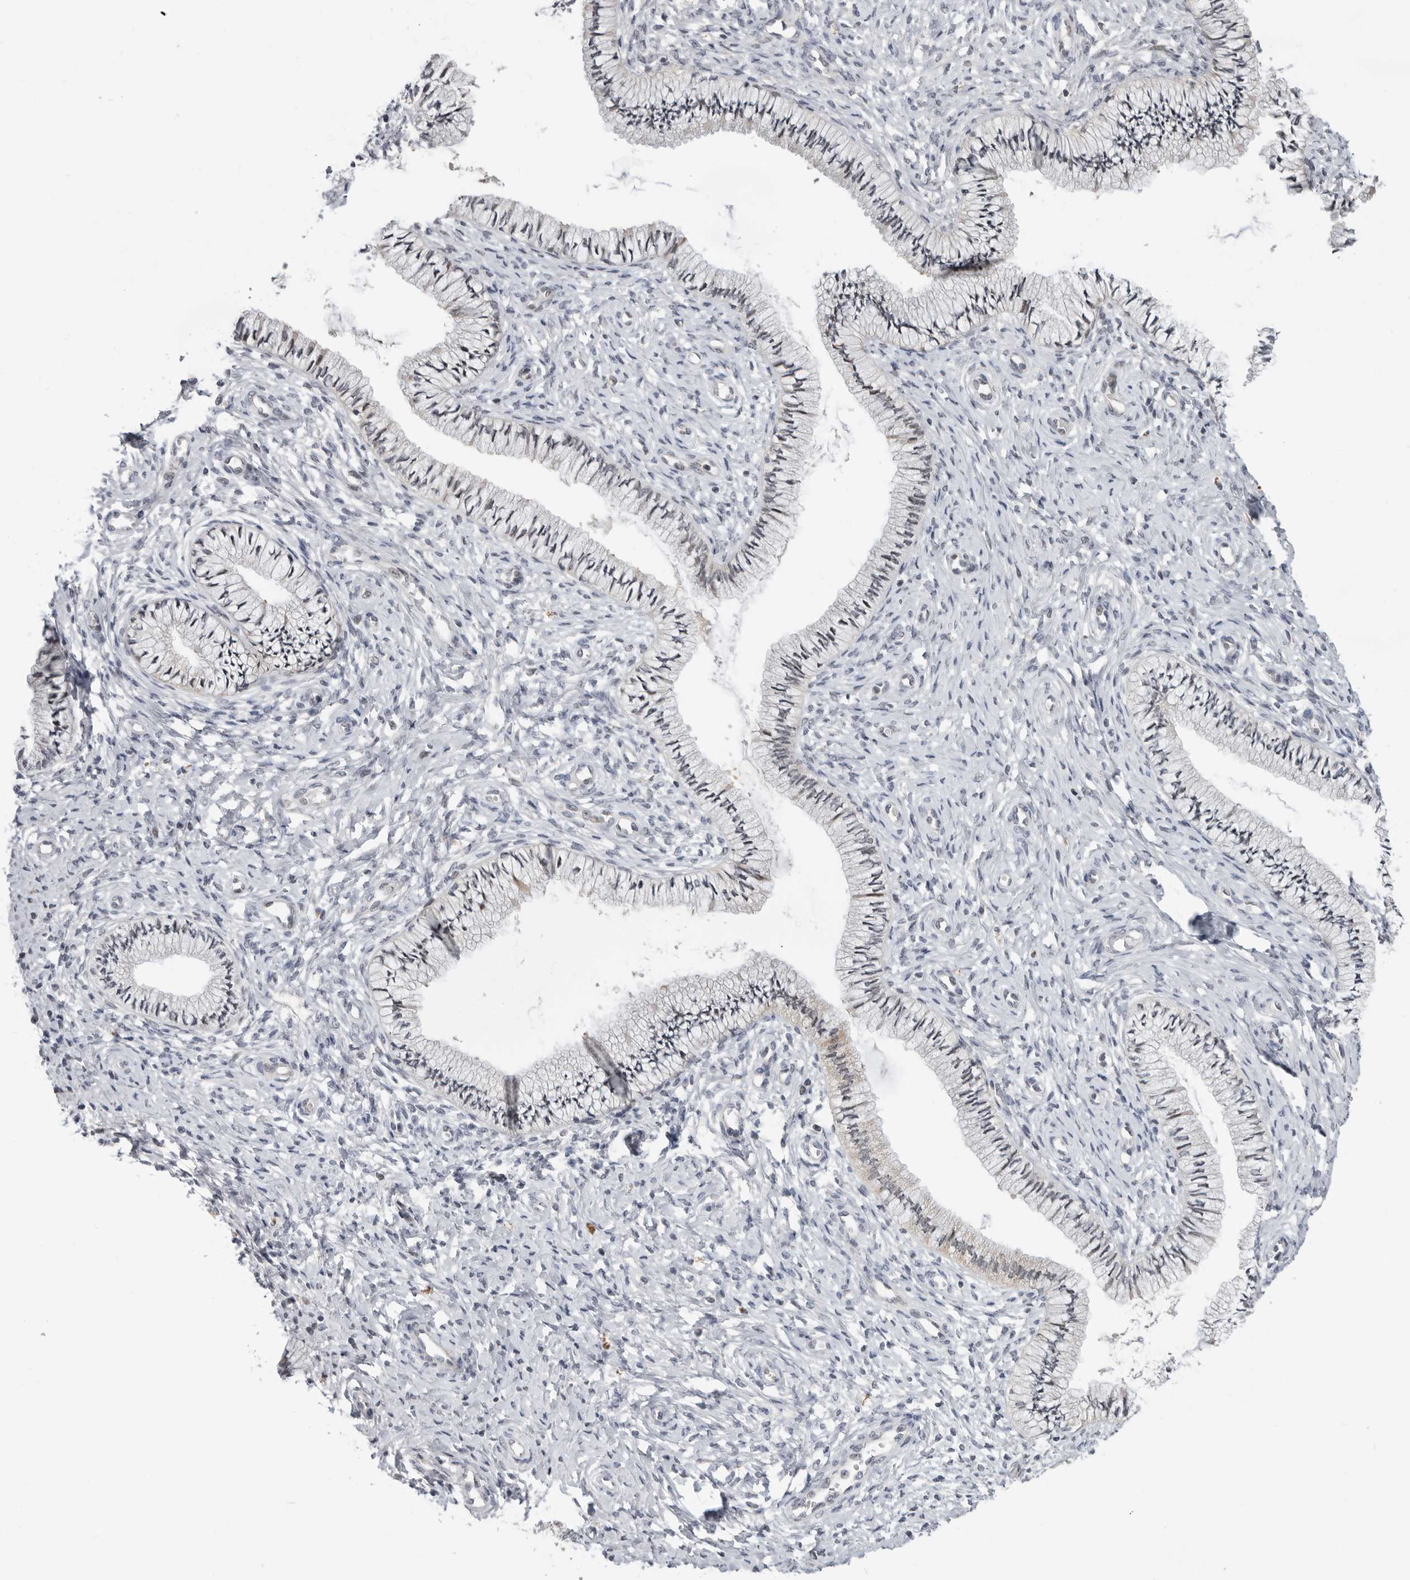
{"staining": {"intensity": "negative", "quantity": "none", "location": "none"}, "tissue": "cervix", "cell_type": "Glandular cells", "image_type": "normal", "snomed": [{"axis": "morphology", "description": "Normal tissue, NOS"}, {"axis": "topography", "description": "Cervix"}], "caption": "Micrograph shows no significant protein positivity in glandular cells of benign cervix.", "gene": "BRCA2", "patient": {"sex": "female", "age": 36}}